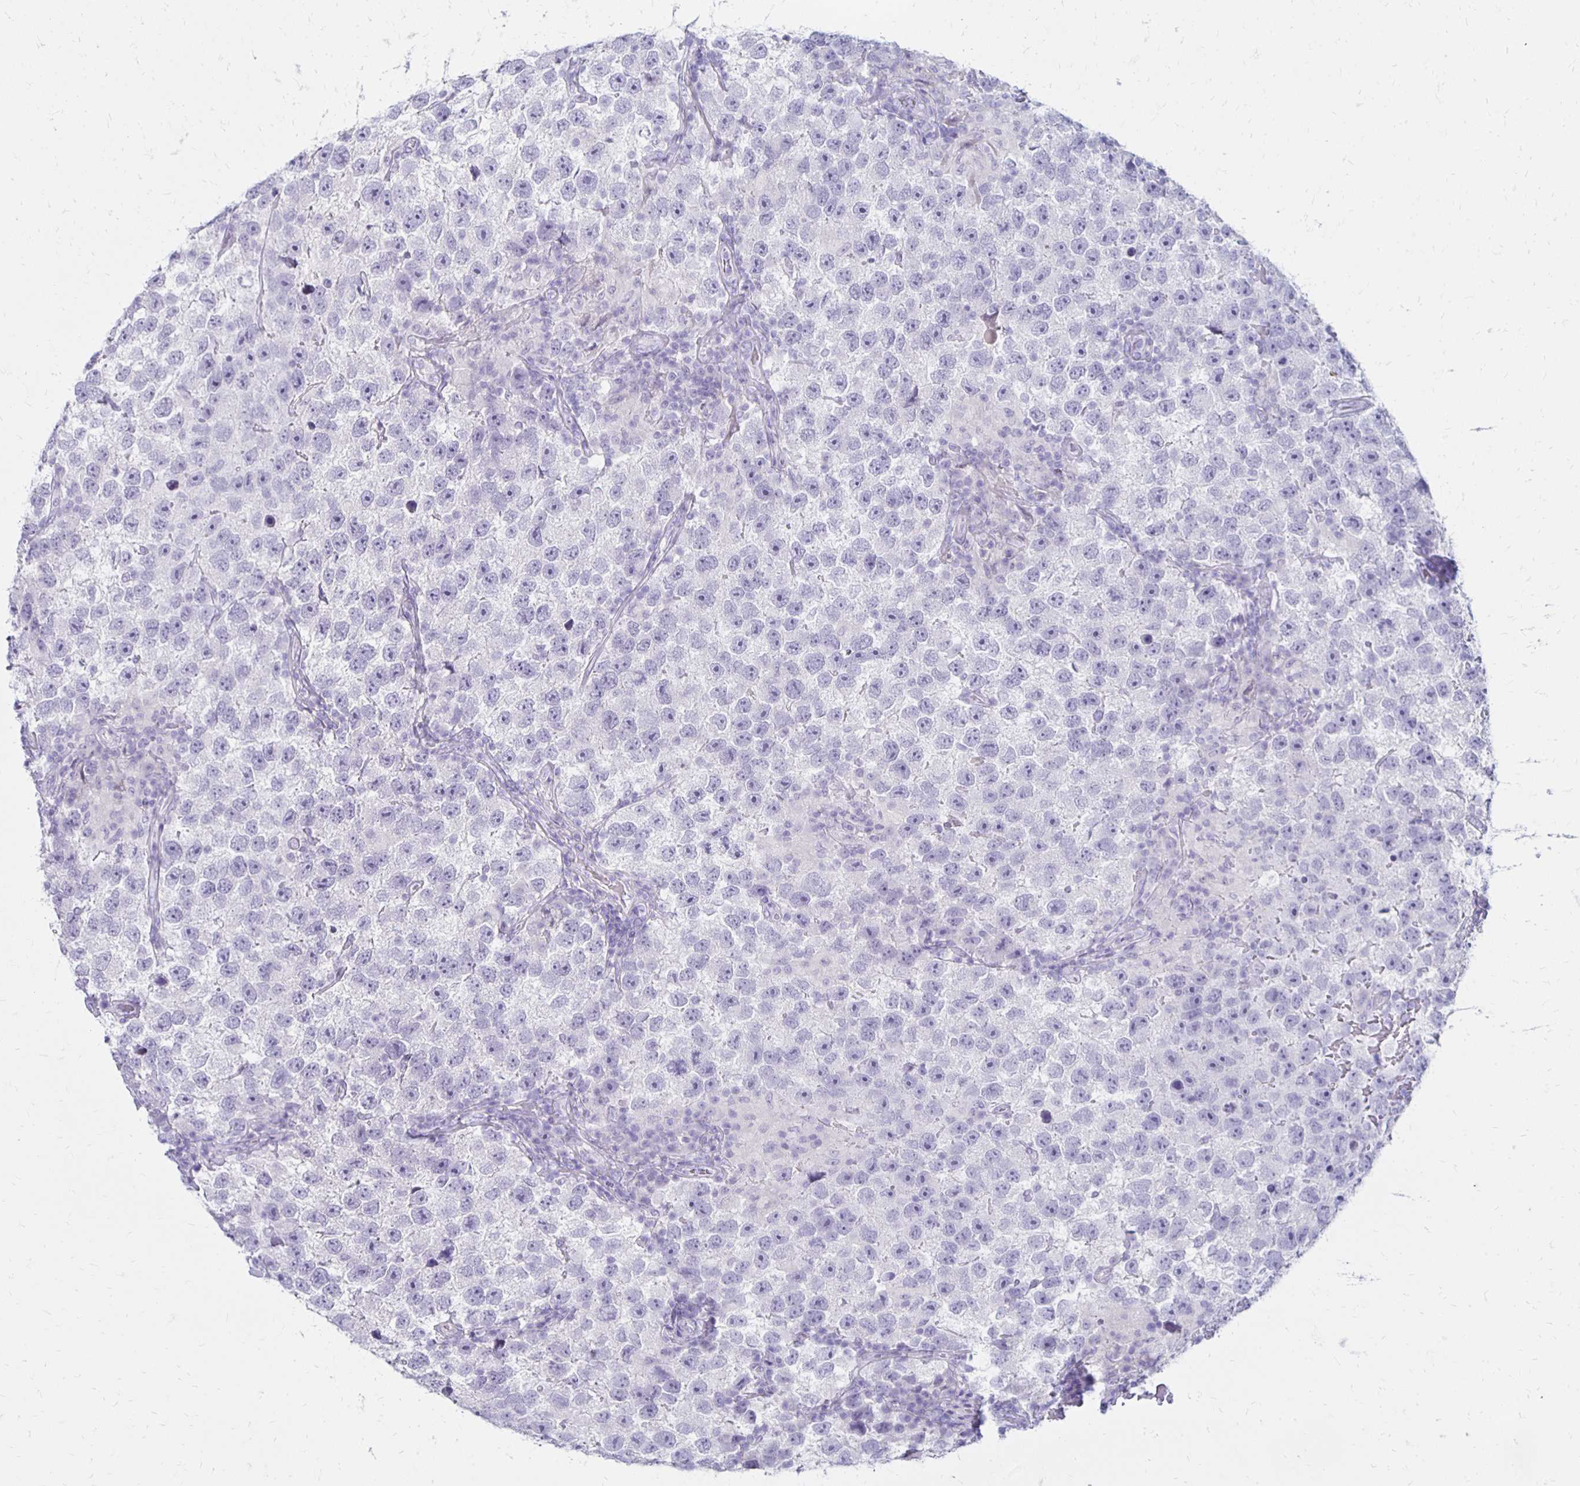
{"staining": {"intensity": "negative", "quantity": "none", "location": "none"}, "tissue": "testis cancer", "cell_type": "Tumor cells", "image_type": "cancer", "snomed": [{"axis": "morphology", "description": "Seminoma, NOS"}, {"axis": "topography", "description": "Testis"}], "caption": "The photomicrograph reveals no staining of tumor cells in seminoma (testis).", "gene": "RYR1", "patient": {"sex": "male", "age": 26}}